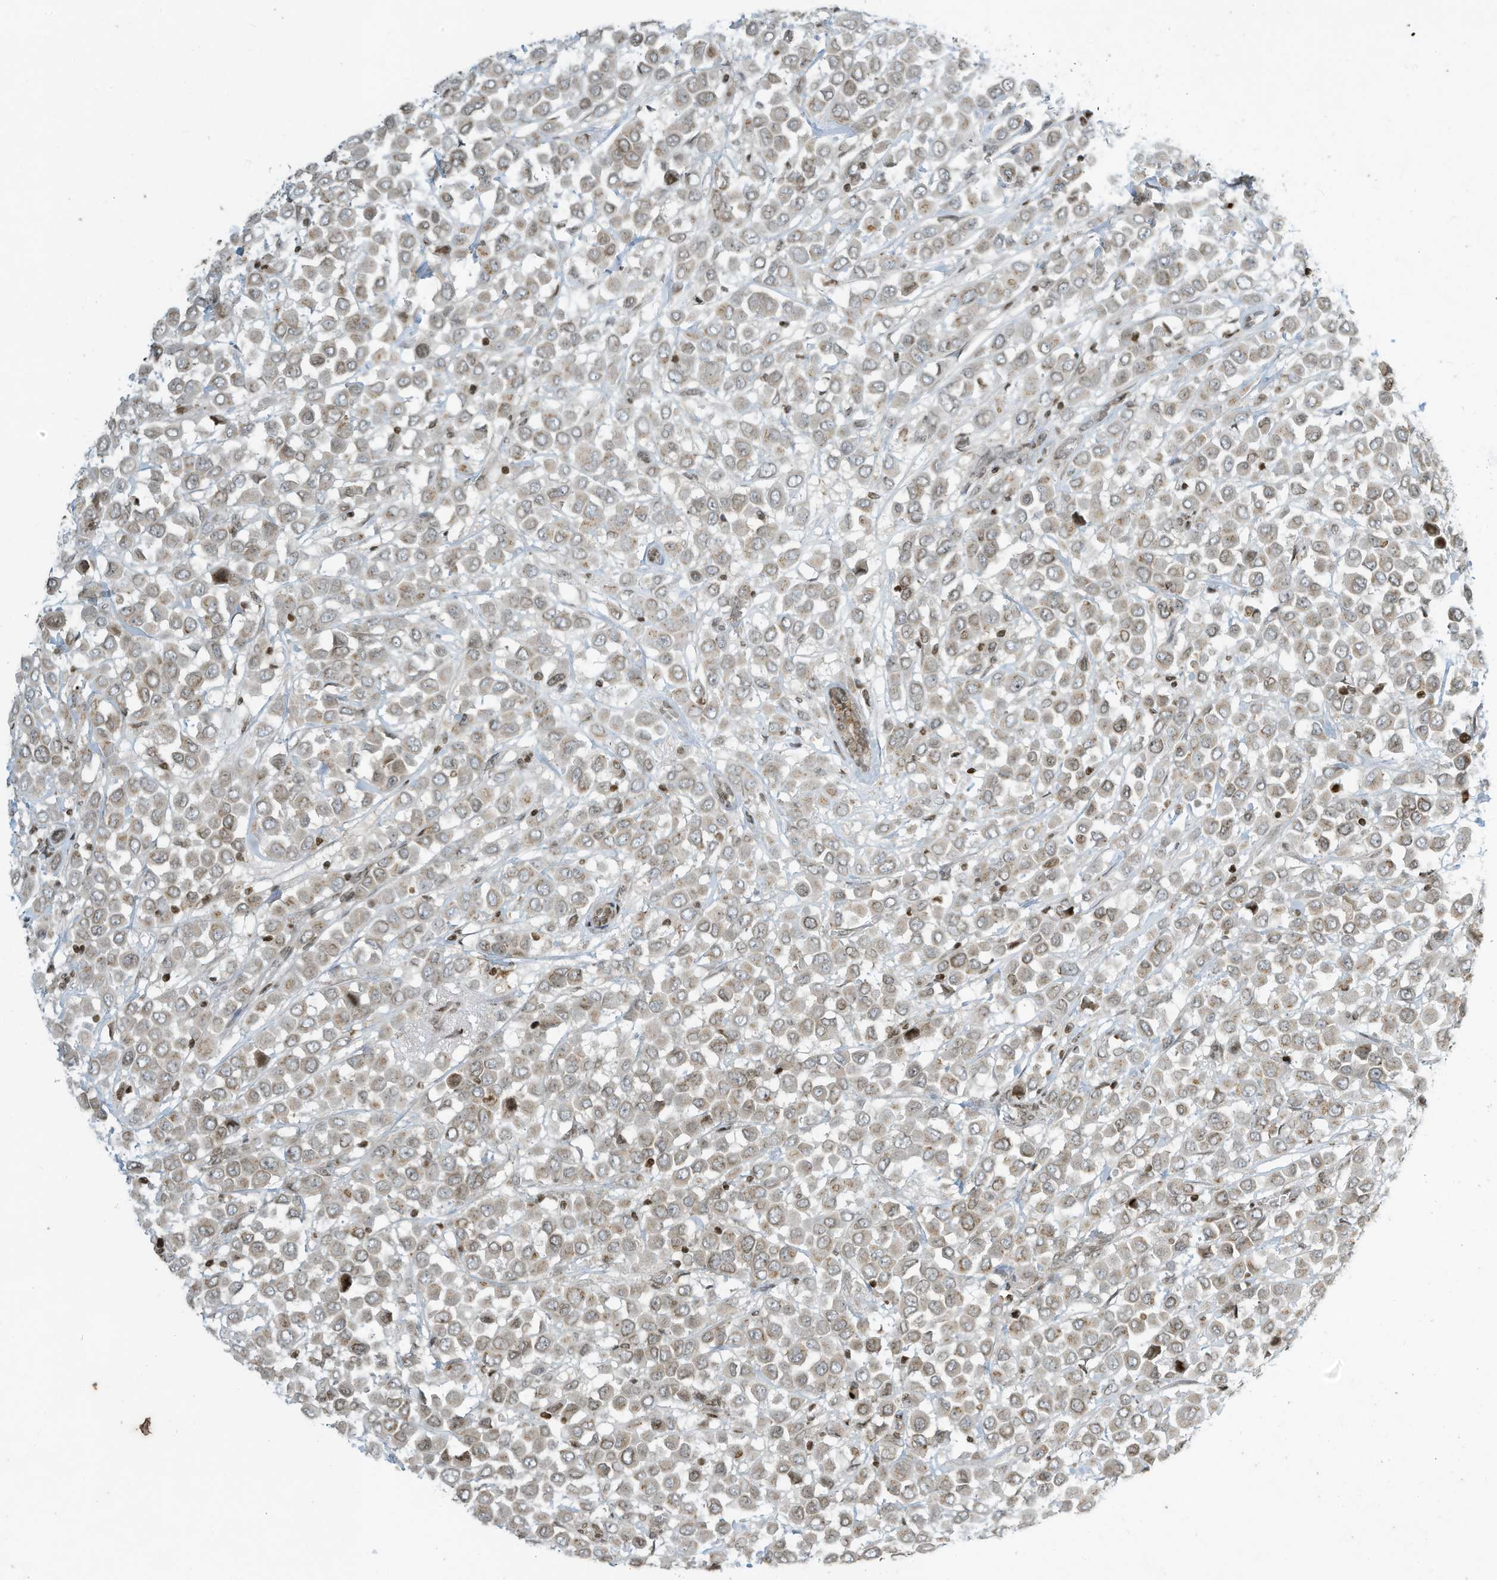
{"staining": {"intensity": "weak", "quantity": "<25%", "location": "cytoplasmic/membranous"}, "tissue": "breast cancer", "cell_type": "Tumor cells", "image_type": "cancer", "snomed": [{"axis": "morphology", "description": "Duct carcinoma"}, {"axis": "topography", "description": "Breast"}], "caption": "Immunohistochemical staining of human breast infiltrating ductal carcinoma shows no significant positivity in tumor cells.", "gene": "ADI1", "patient": {"sex": "female", "age": 61}}